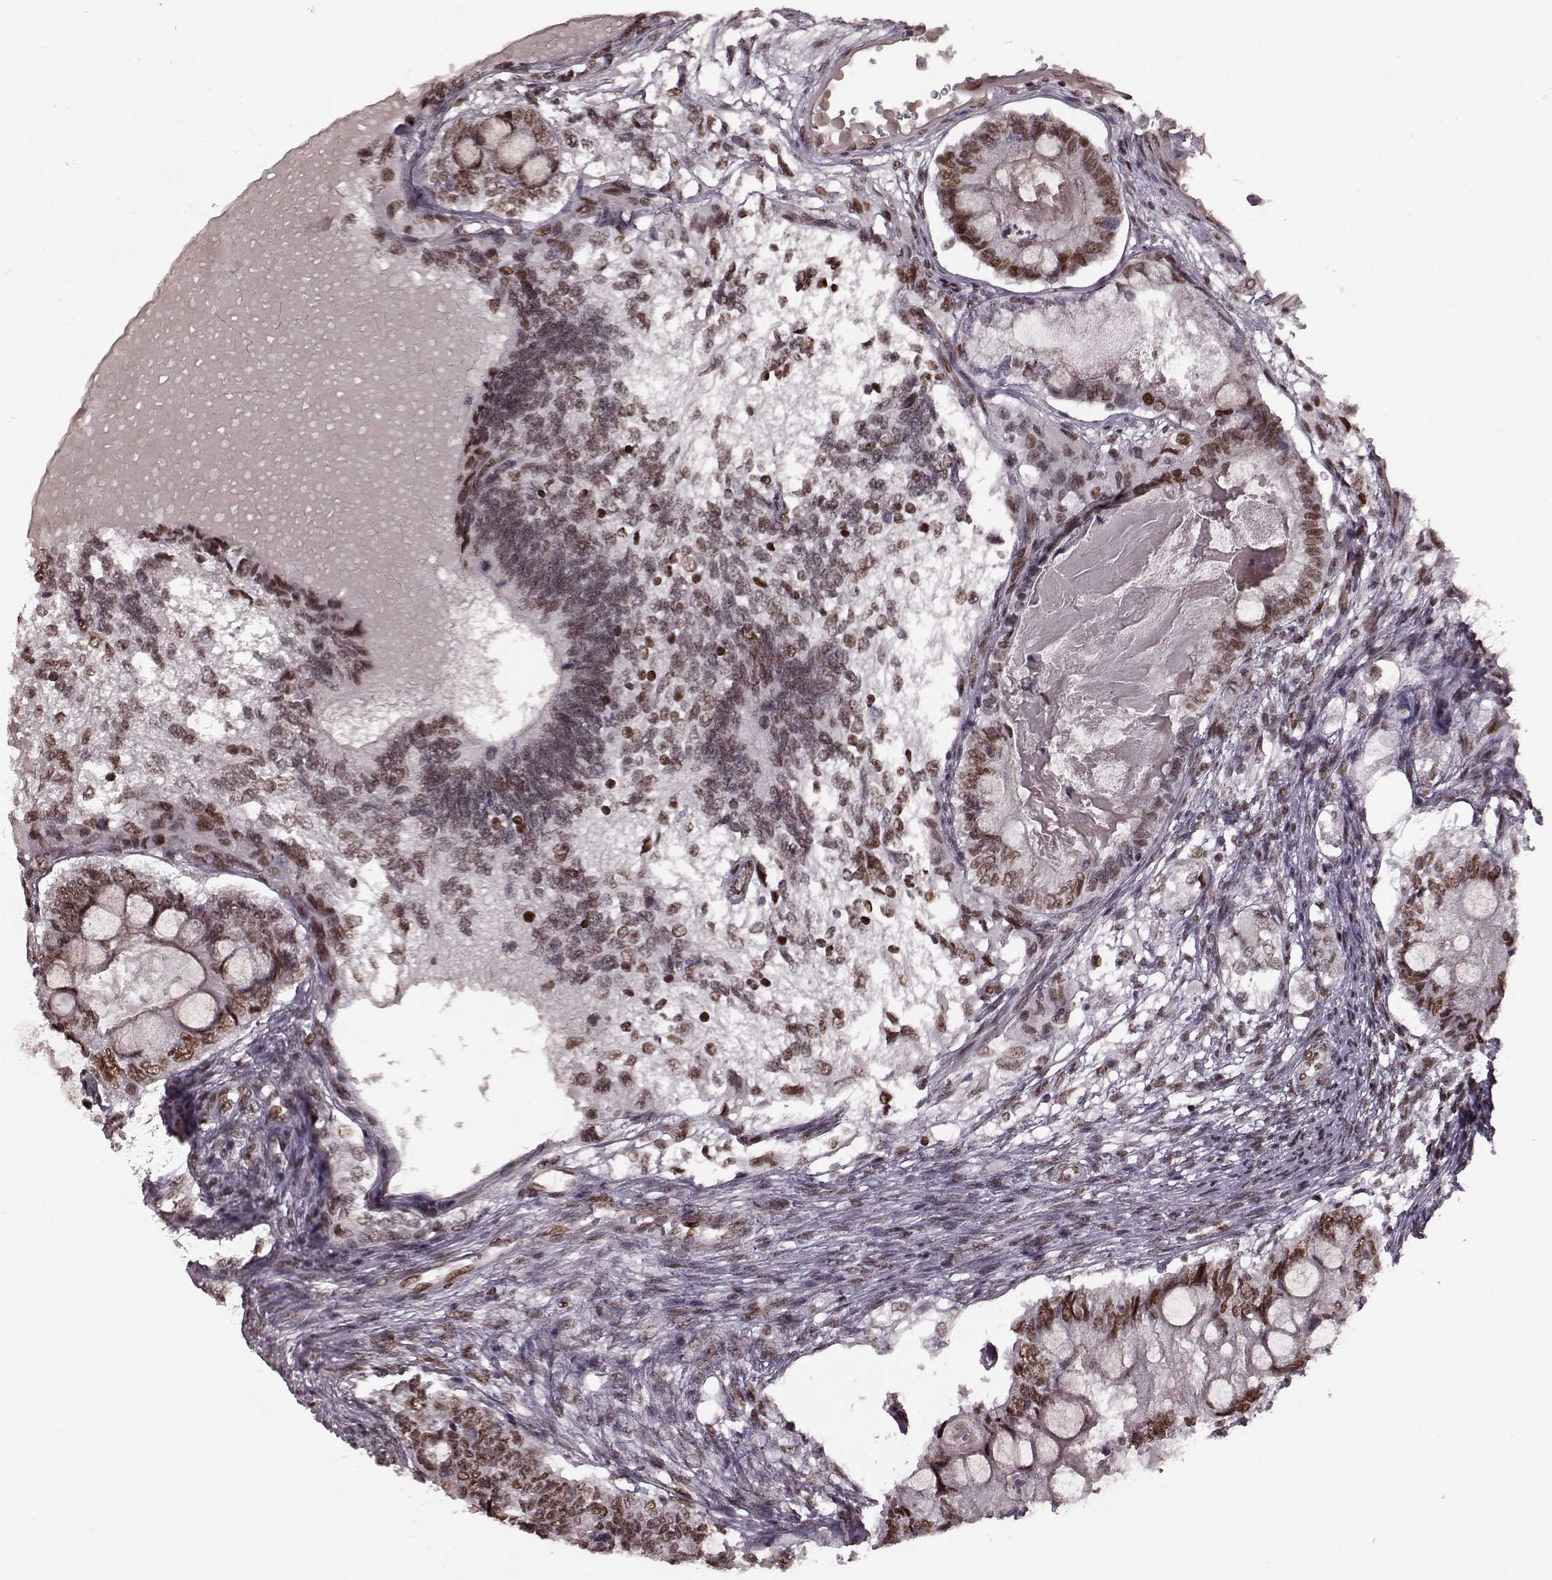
{"staining": {"intensity": "moderate", "quantity": ">75%", "location": "nuclear"}, "tissue": "testis cancer", "cell_type": "Tumor cells", "image_type": "cancer", "snomed": [{"axis": "morphology", "description": "Seminoma, NOS"}, {"axis": "morphology", "description": "Carcinoma, Embryonal, NOS"}, {"axis": "topography", "description": "Testis"}], "caption": "Immunohistochemical staining of testis cancer displays medium levels of moderate nuclear protein expression in approximately >75% of tumor cells.", "gene": "NR2C1", "patient": {"sex": "male", "age": 41}}